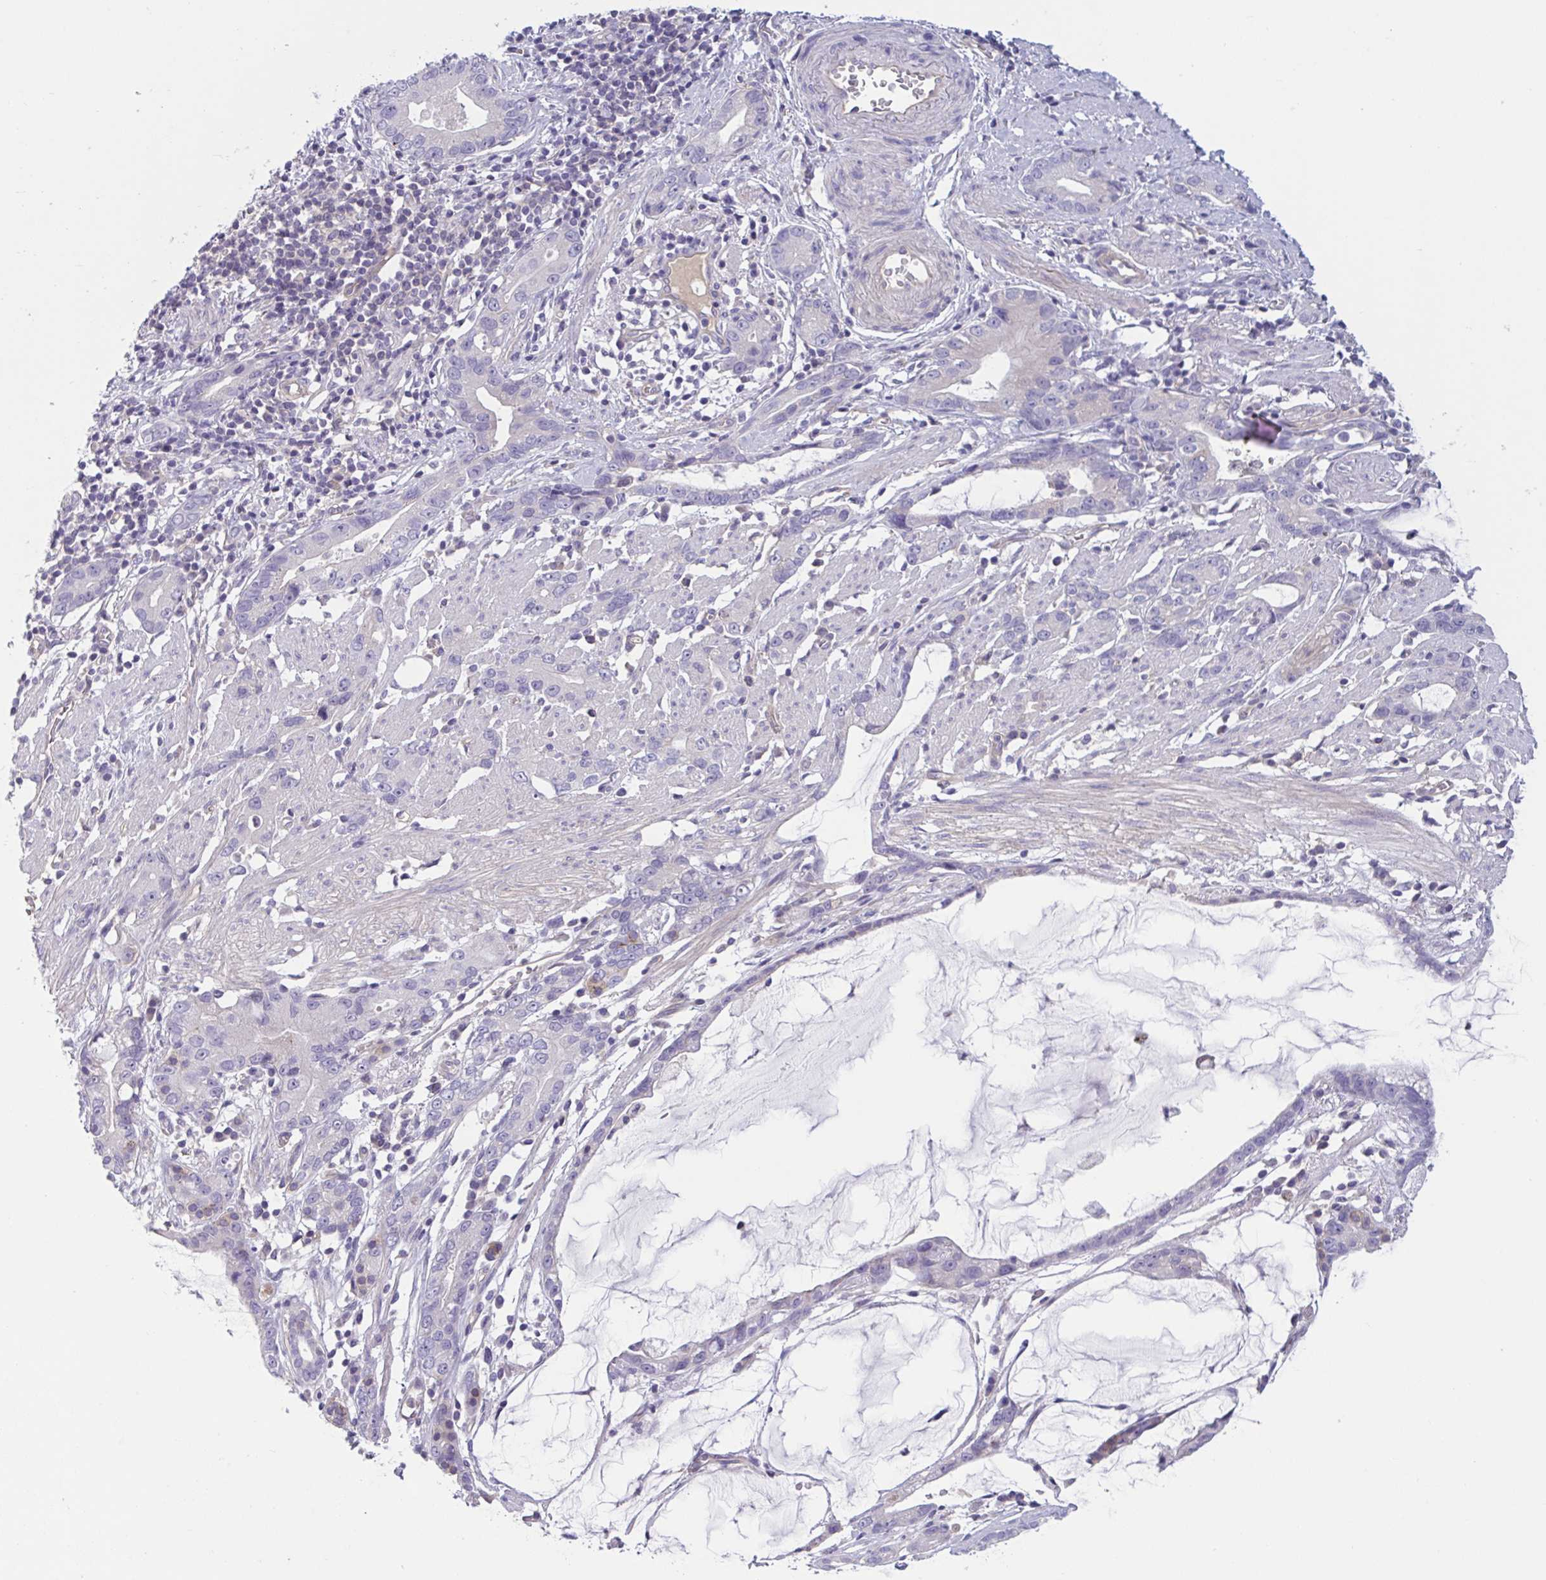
{"staining": {"intensity": "negative", "quantity": "none", "location": "none"}, "tissue": "stomach cancer", "cell_type": "Tumor cells", "image_type": "cancer", "snomed": [{"axis": "morphology", "description": "Adenocarcinoma, NOS"}, {"axis": "topography", "description": "Stomach"}], "caption": "Immunohistochemistry of stomach adenocarcinoma displays no staining in tumor cells.", "gene": "TTC7B", "patient": {"sex": "male", "age": 55}}